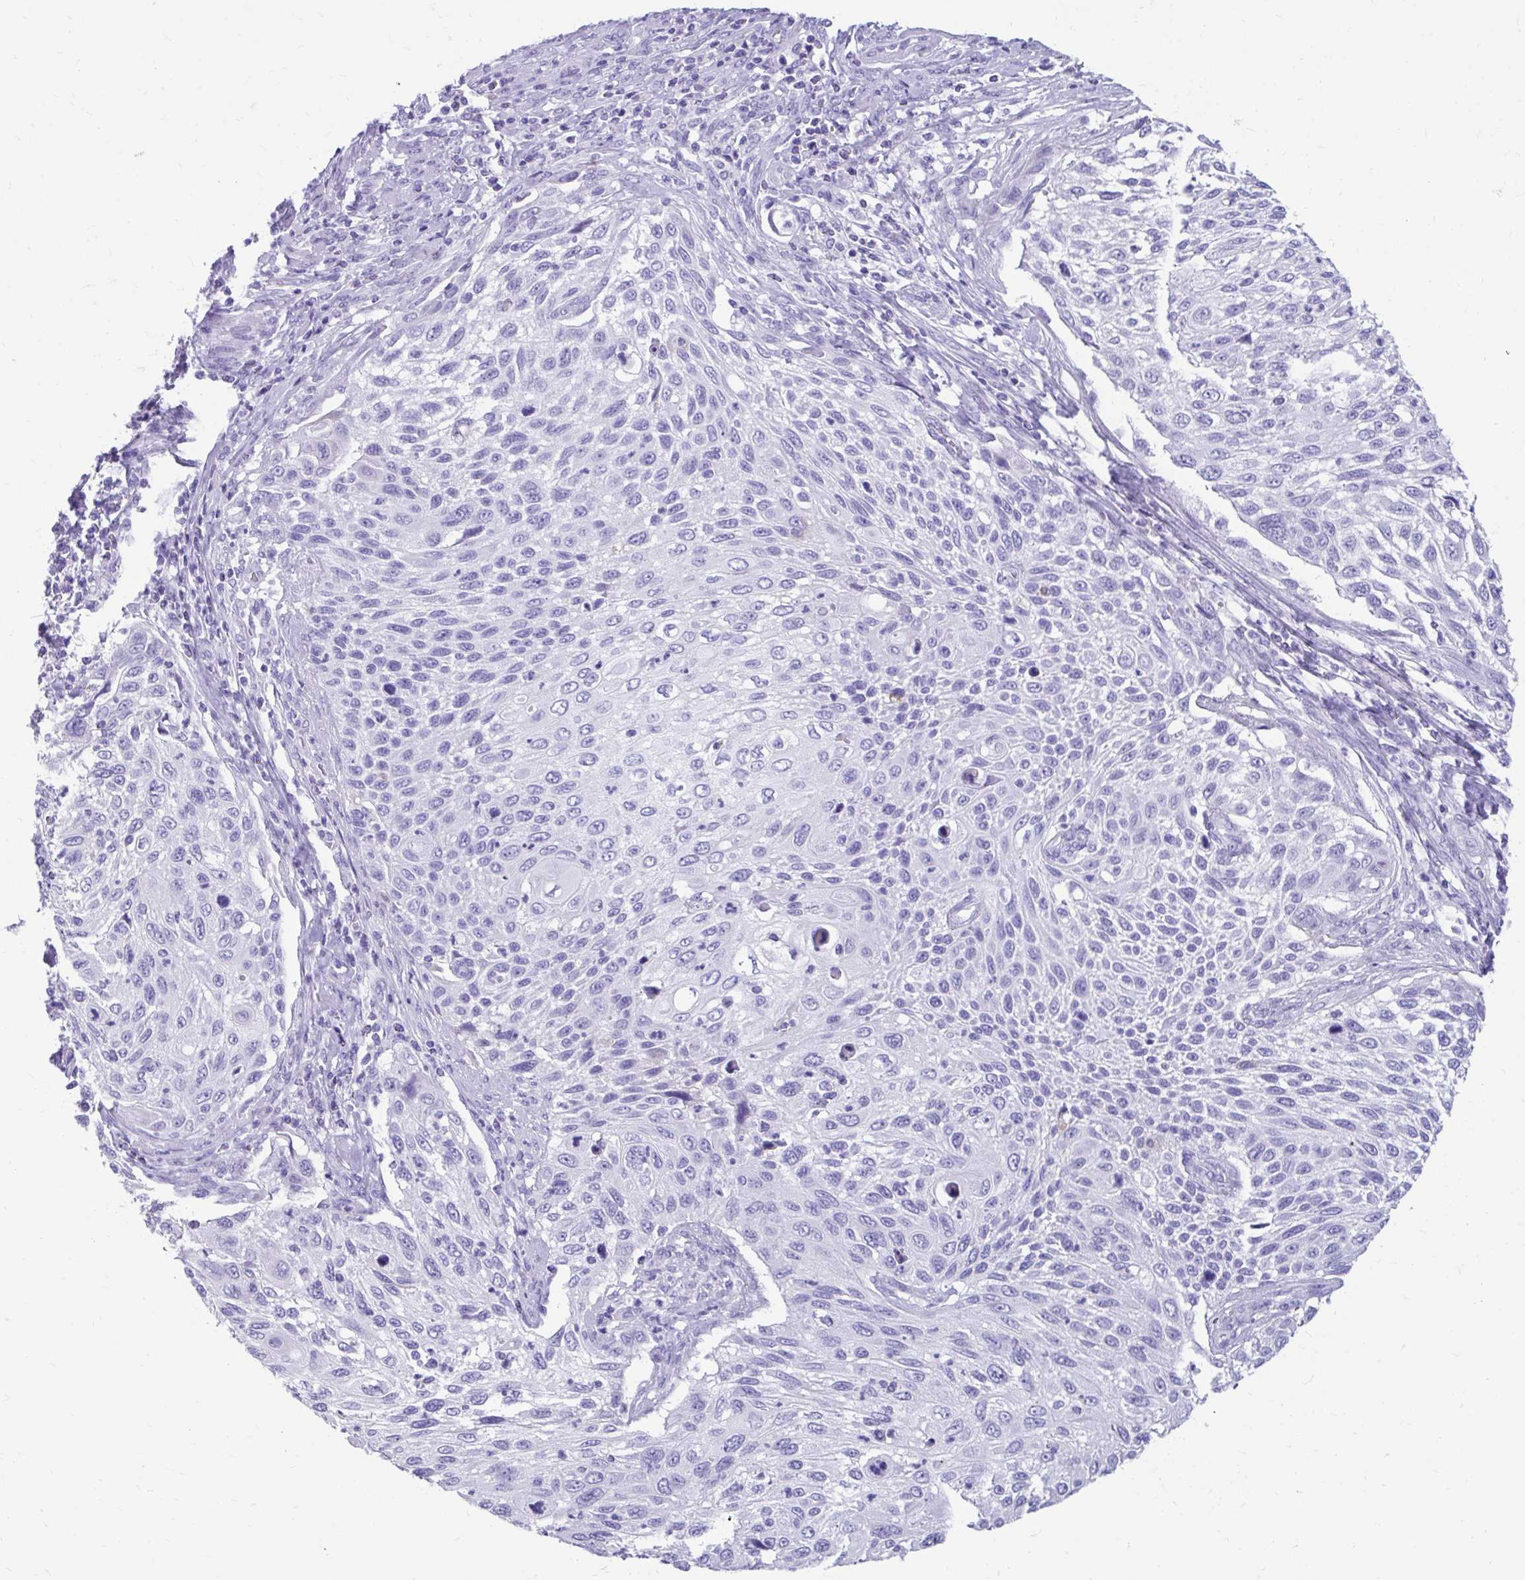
{"staining": {"intensity": "negative", "quantity": "none", "location": "none"}, "tissue": "cervical cancer", "cell_type": "Tumor cells", "image_type": "cancer", "snomed": [{"axis": "morphology", "description": "Squamous cell carcinoma, NOS"}, {"axis": "topography", "description": "Cervix"}], "caption": "This is an immunohistochemistry image of human cervical cancer (squamous cell carcinoma). There is no expression in tumor cells.", "gene": "SMIM9", "patient": {"sex": "female", "age": 70}}